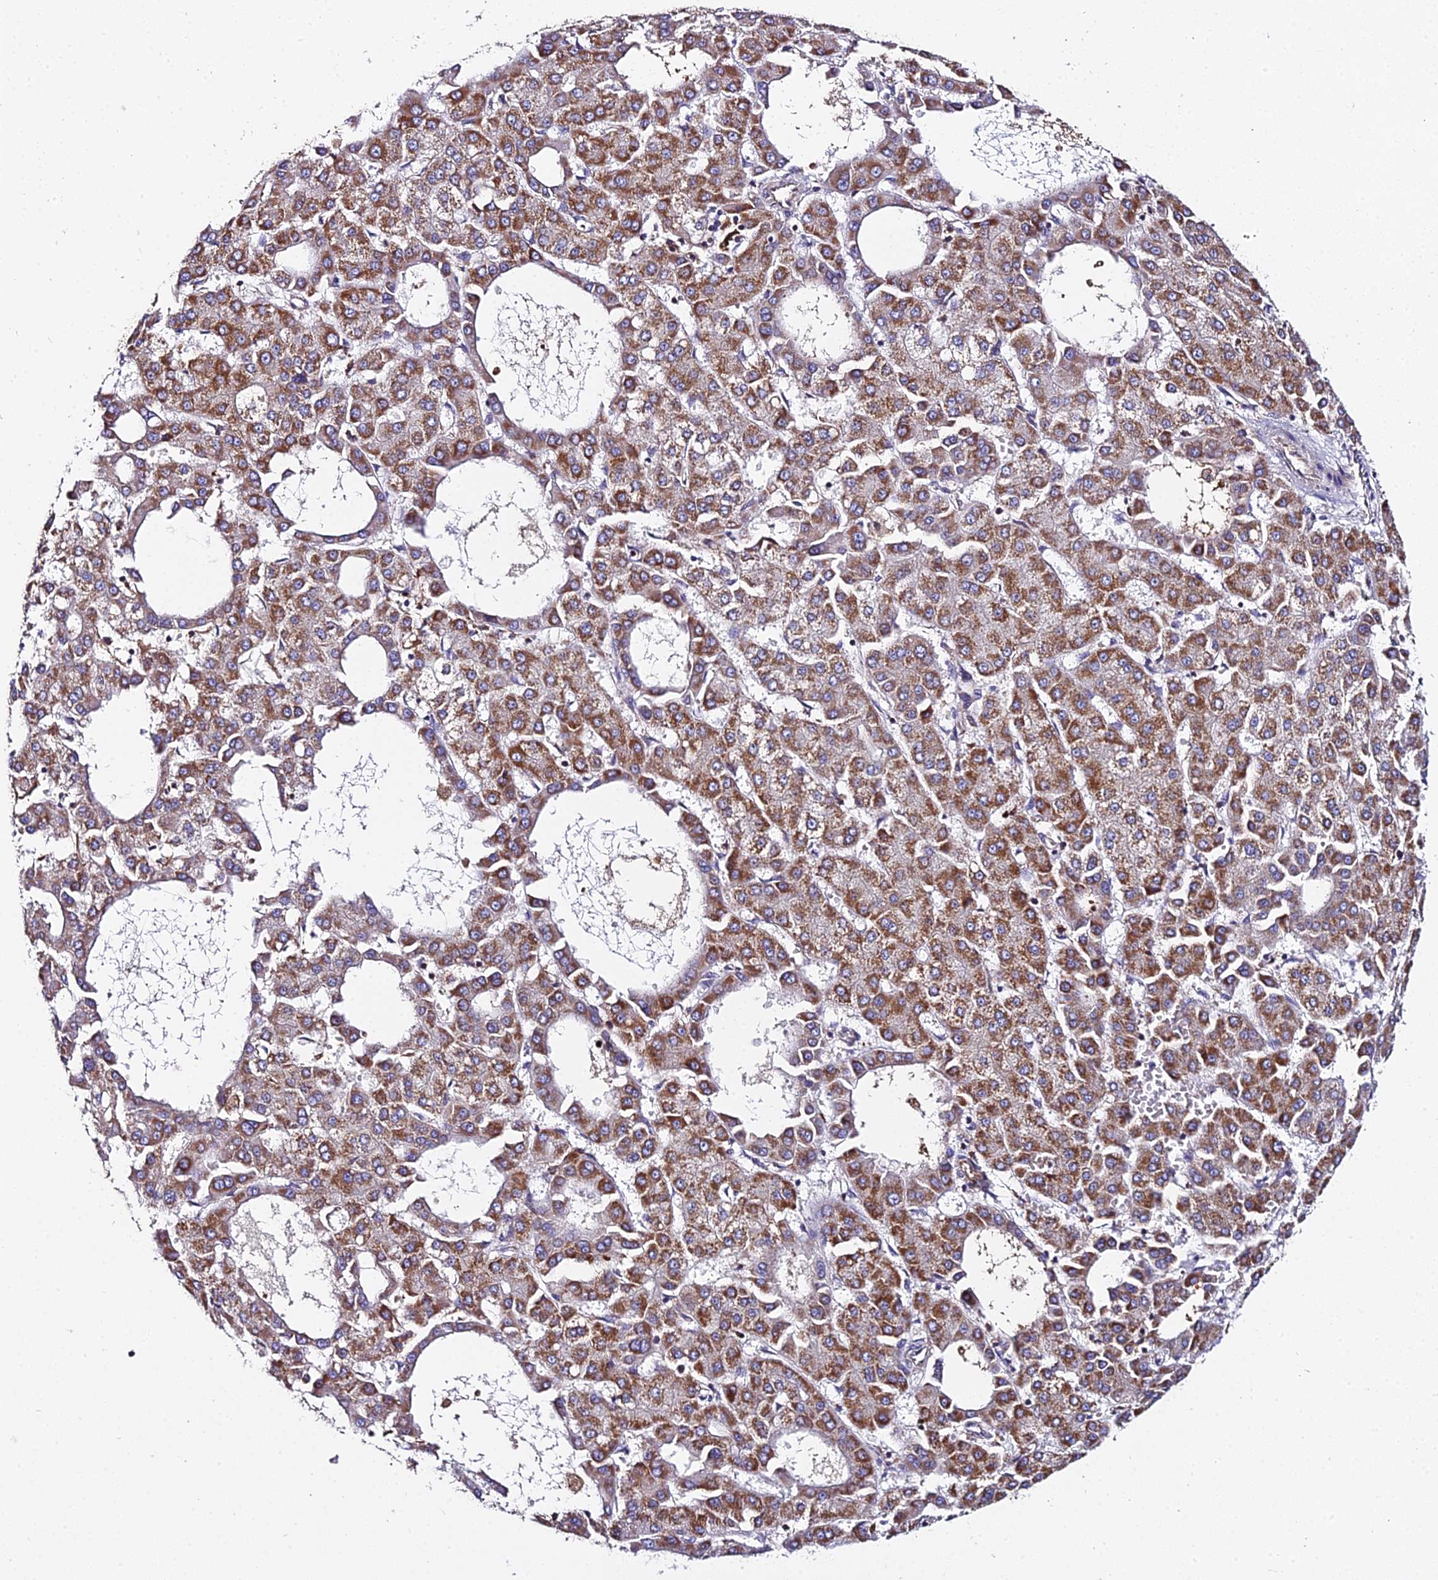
{"staining": {"intensity": "moderate", "quantity": ">75%", "location": "cytoplasmic/membranous"}, "tissue": "liver cancer", "cell_type": "Tumor cells", "image_type": "cancer", "snomed": [{"axis": "morphology", "description": "Carcinoma, Hepatocellular, NOS"}, {"axis": "topography", "description": "Liver"}], "caption": "IHC (DAB) staining of liver cancer demonstrates moderate cytoplasmic/membranous protein positivity in about >75% of tumor cells. The protein is shown in brown color, while the nuclei are stained blue.", "gene": "ZBED8", "patient": {"sex": "male", "age": 47}}